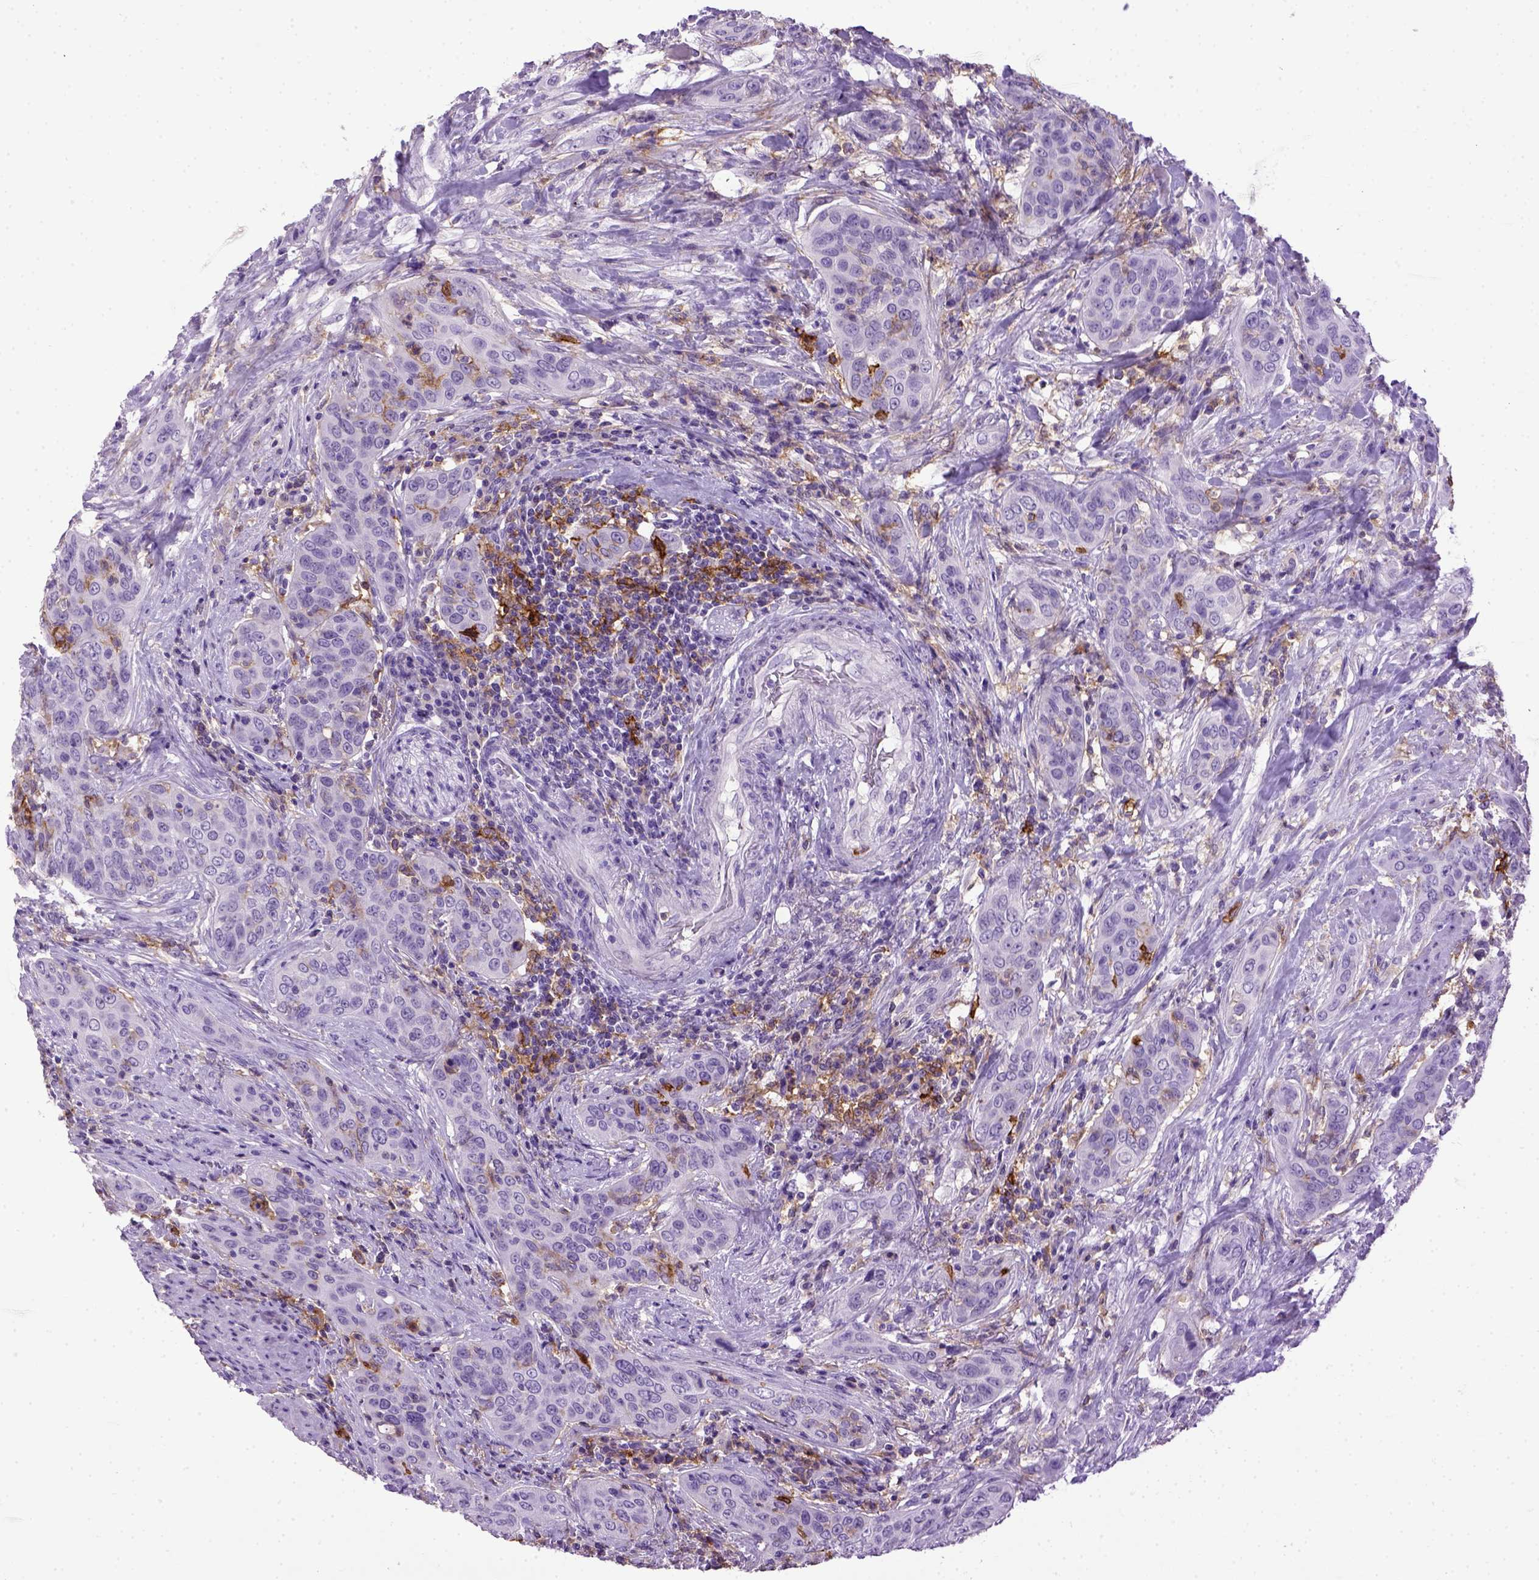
{"staining": {"intensity": "negative", "quantity": "none", "location": "none"}, "tissue": "urothelial cancer", "cell_type": "Tumor cells", "image_type": "cancer", "snomed": [{"axis": "morphology", "description": "Urothelial carcinoma, High grade"}, {"axis": "topography", "description": "Urinary bladder"}], "caption": "Immunohistochemistry photomicrograph of neoplastic tissue: urothelial cancer stained with DAB (3,3'-diaminobenzidine) exhibits no significant protein positivity in tumor cells.", "gene": "ITGAX", "patient": {"sex": "male", "age": 82}}